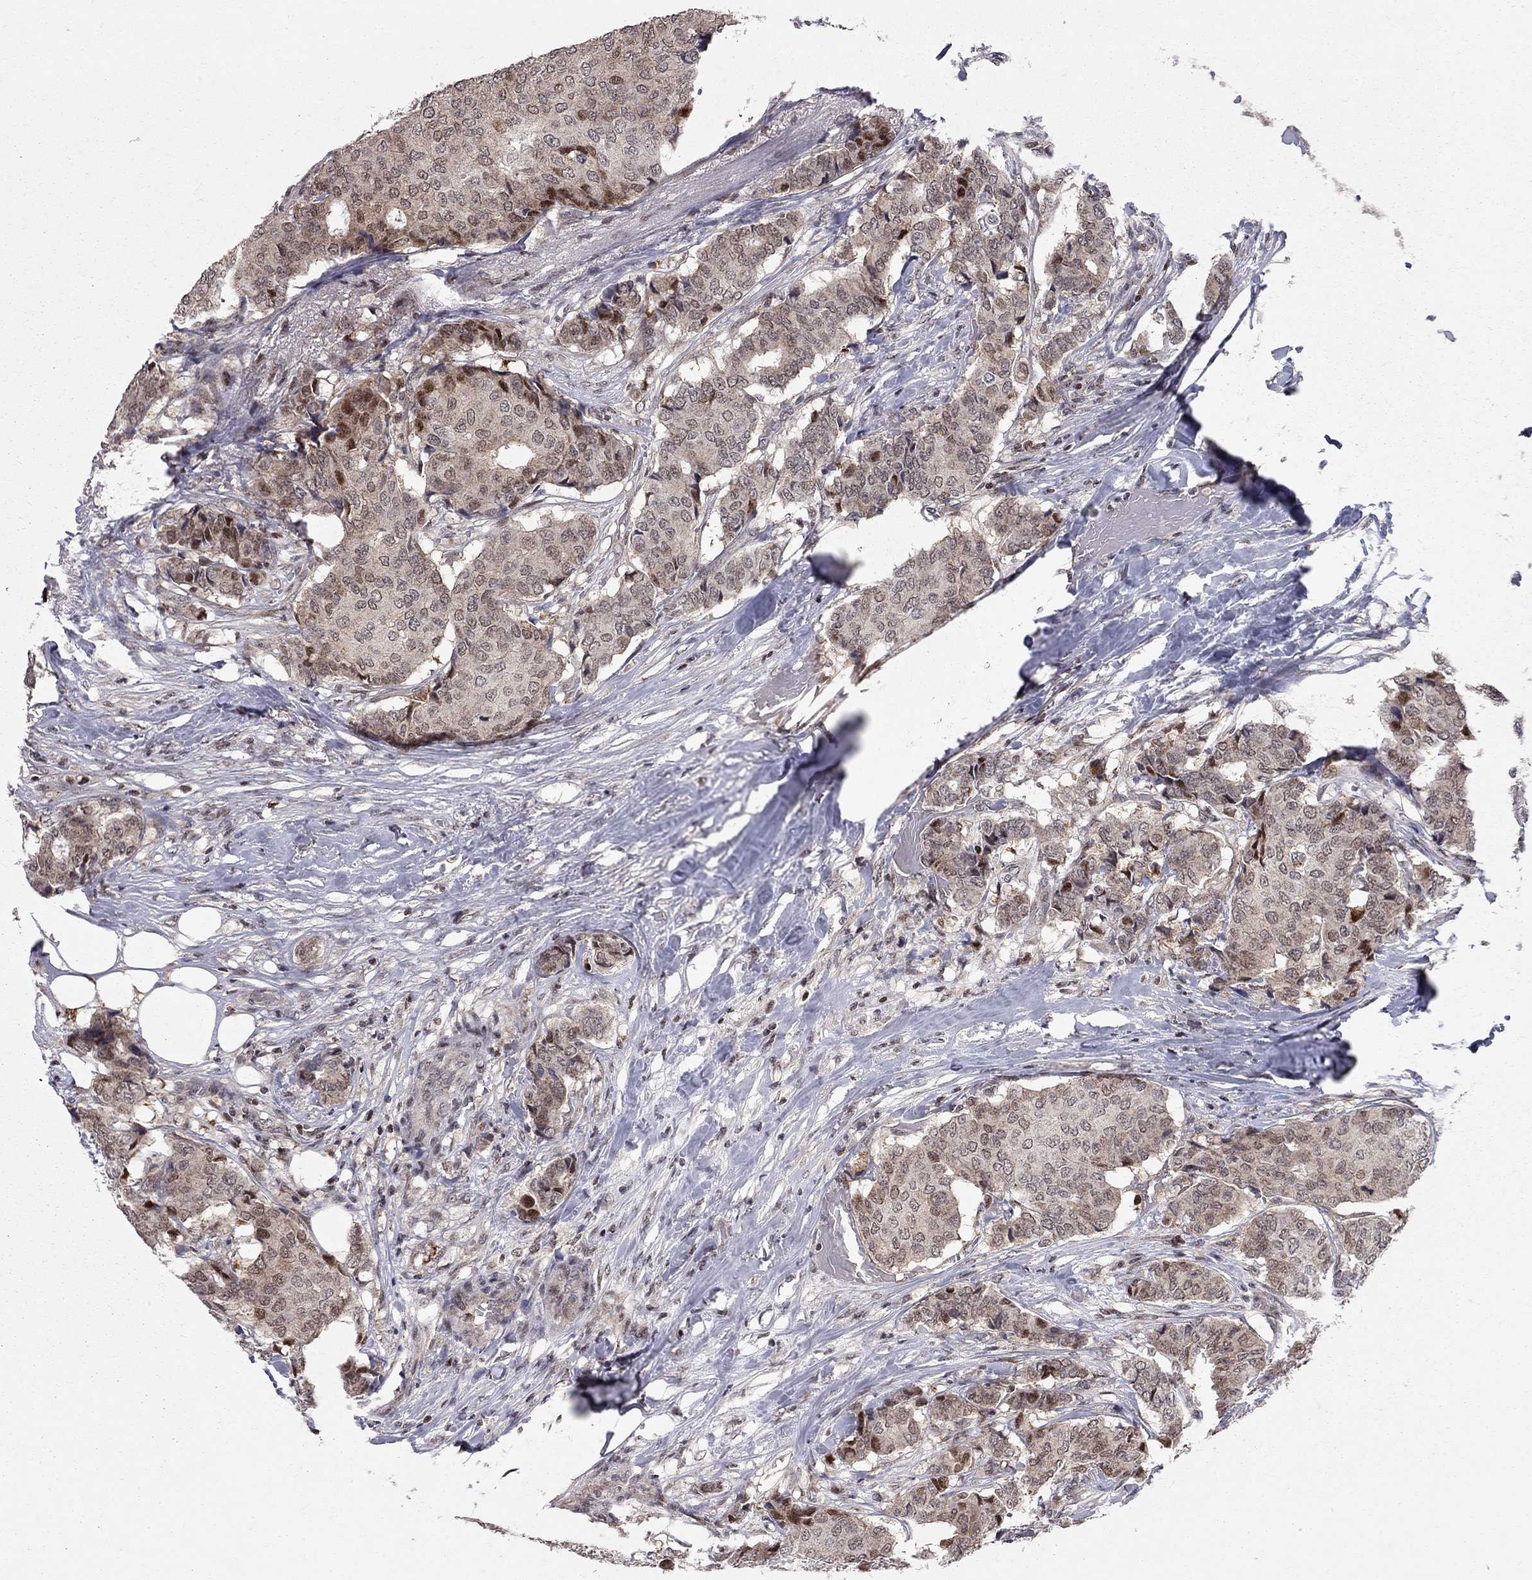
{"staining": {"intensity": "weak", "quantity": "<25%", "location": "nuclear"}, "tissue": "breast cancer", "cell_type": "Tumor cells", "image_type": "cancer", "snomed": [{"axis": "morphology", "description": "Duct carcinoma"}, {"axis": "topography", "description": "Breast"}], "caption": "Photomicrograph shows no protein expression in tumor cells of breast cancer tissue.", "gene": "HDAC3", "patient": {"sex": "female", "age": 75}}